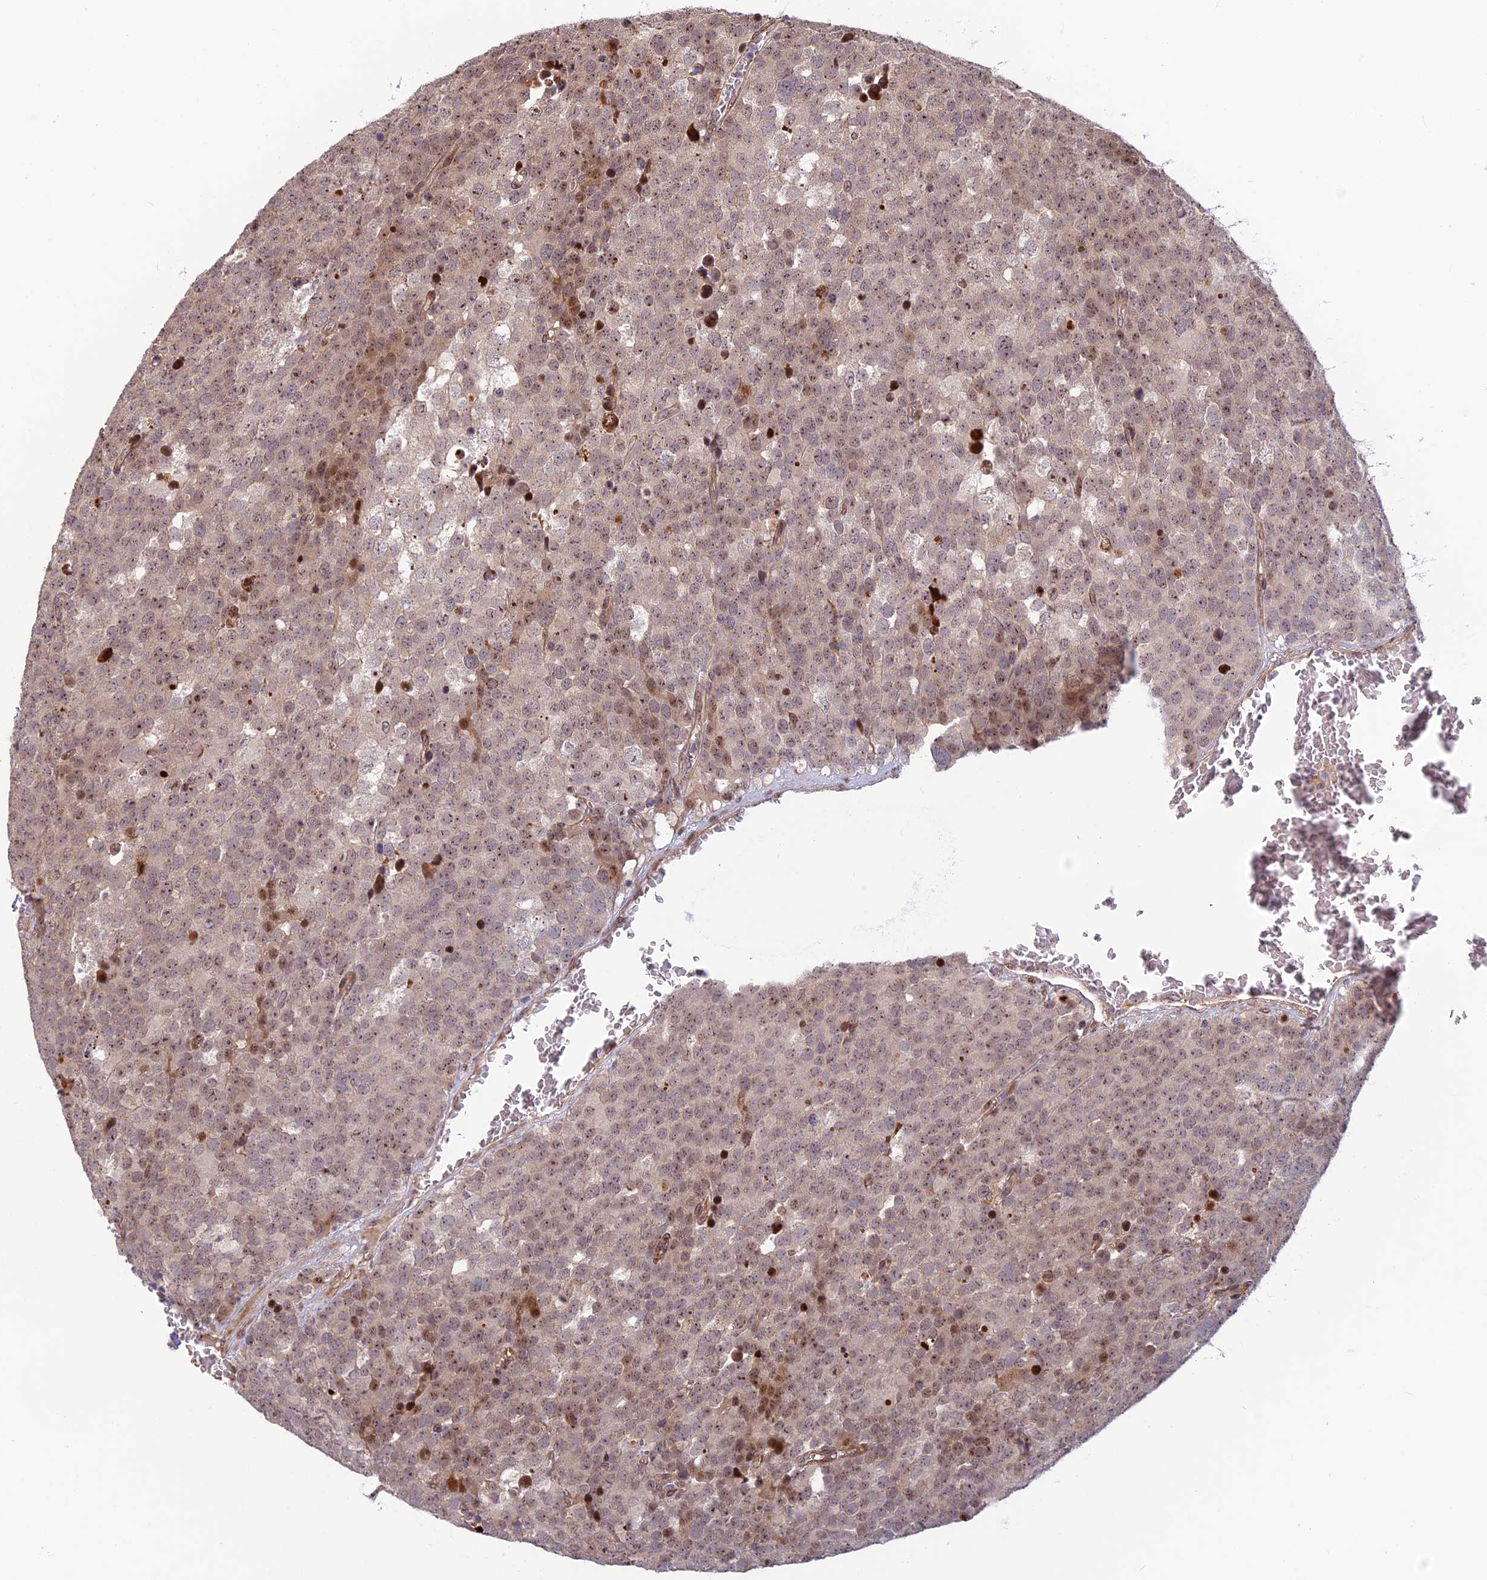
{"staining": {"intensity": "moderate", "quantity": "<25%", "location": "nuclear"}, "tissue": "testis cancer", "cell_type": "Tumor cells", "image_type": "cancer", "snomed": [{"axis": "morphology", "description": "Seminoma, NOS"}, {"axis": "topography", "description": "Testis"}], "caption": "Brown immunohistochemical staining in human testis seminoma displays moderate nuclear expression in about <25% of tumor cells.", "gene": "UFSP2", "patient": {"sex": "male", "age": 71}}